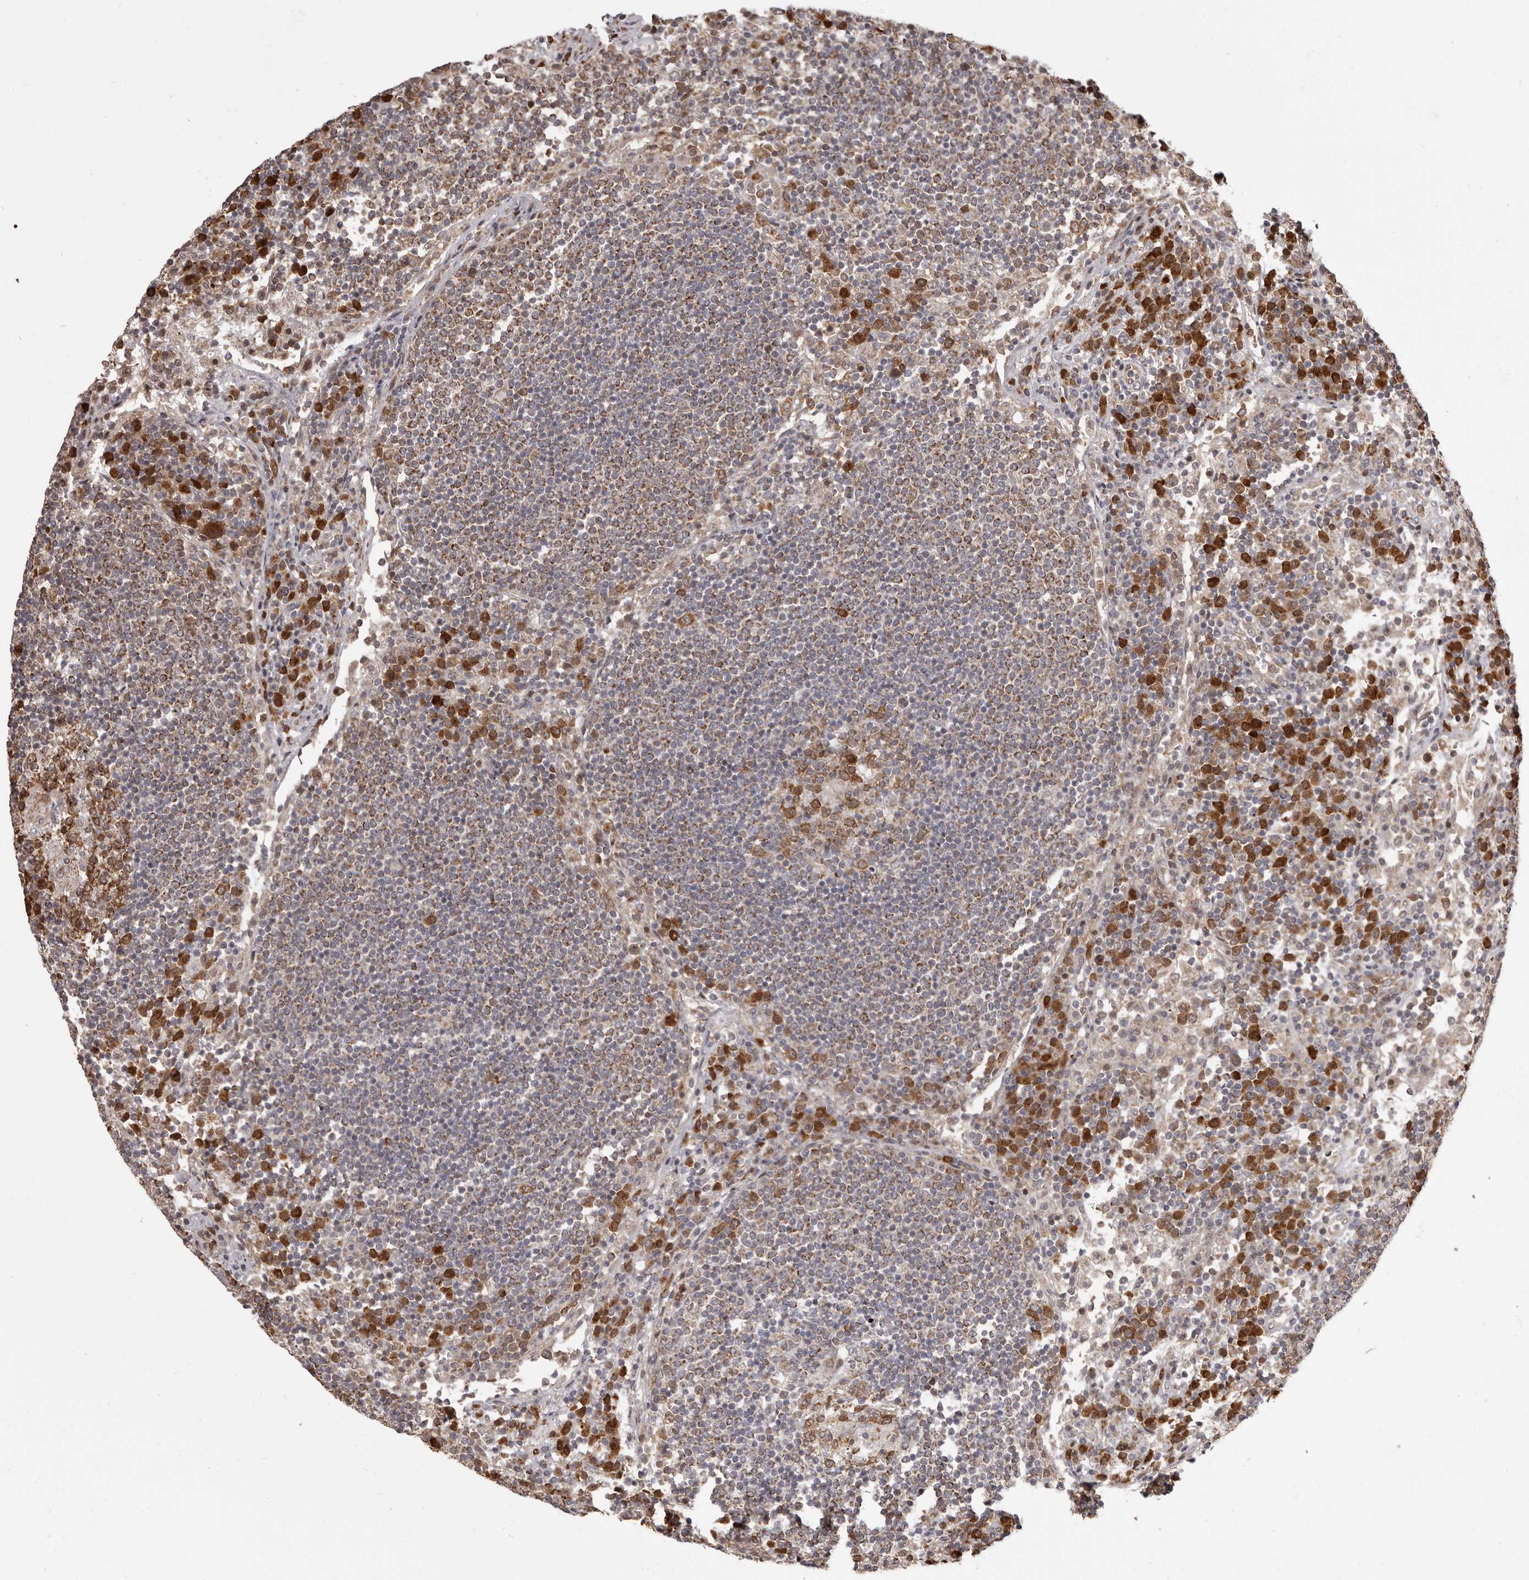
{"staining": {"intensity": "strong", "quantity": ">75%", "location": "cytoplasmic/membranous"}, "tissue": "lymph node", "cell_type": "Germinal center cells", "image_type": "normal", "snomed": [{"axis": "morphology", "description": "Normal tissue, NOS"}, {"axis": "topography", "description": "Lymph node"}], "caption": "Immunohistochemical staining of normal human lymph node shows >75% levels of strong cytoplasmic/membranous protein expression in about >75% of germinal center cells. Using DAB (brown) and hematoxylin (blue) stains, captured at high magnification using brightfield microscopy.", "gene": "GFOD1", "patient": {"sex": "female", "age": 53}}